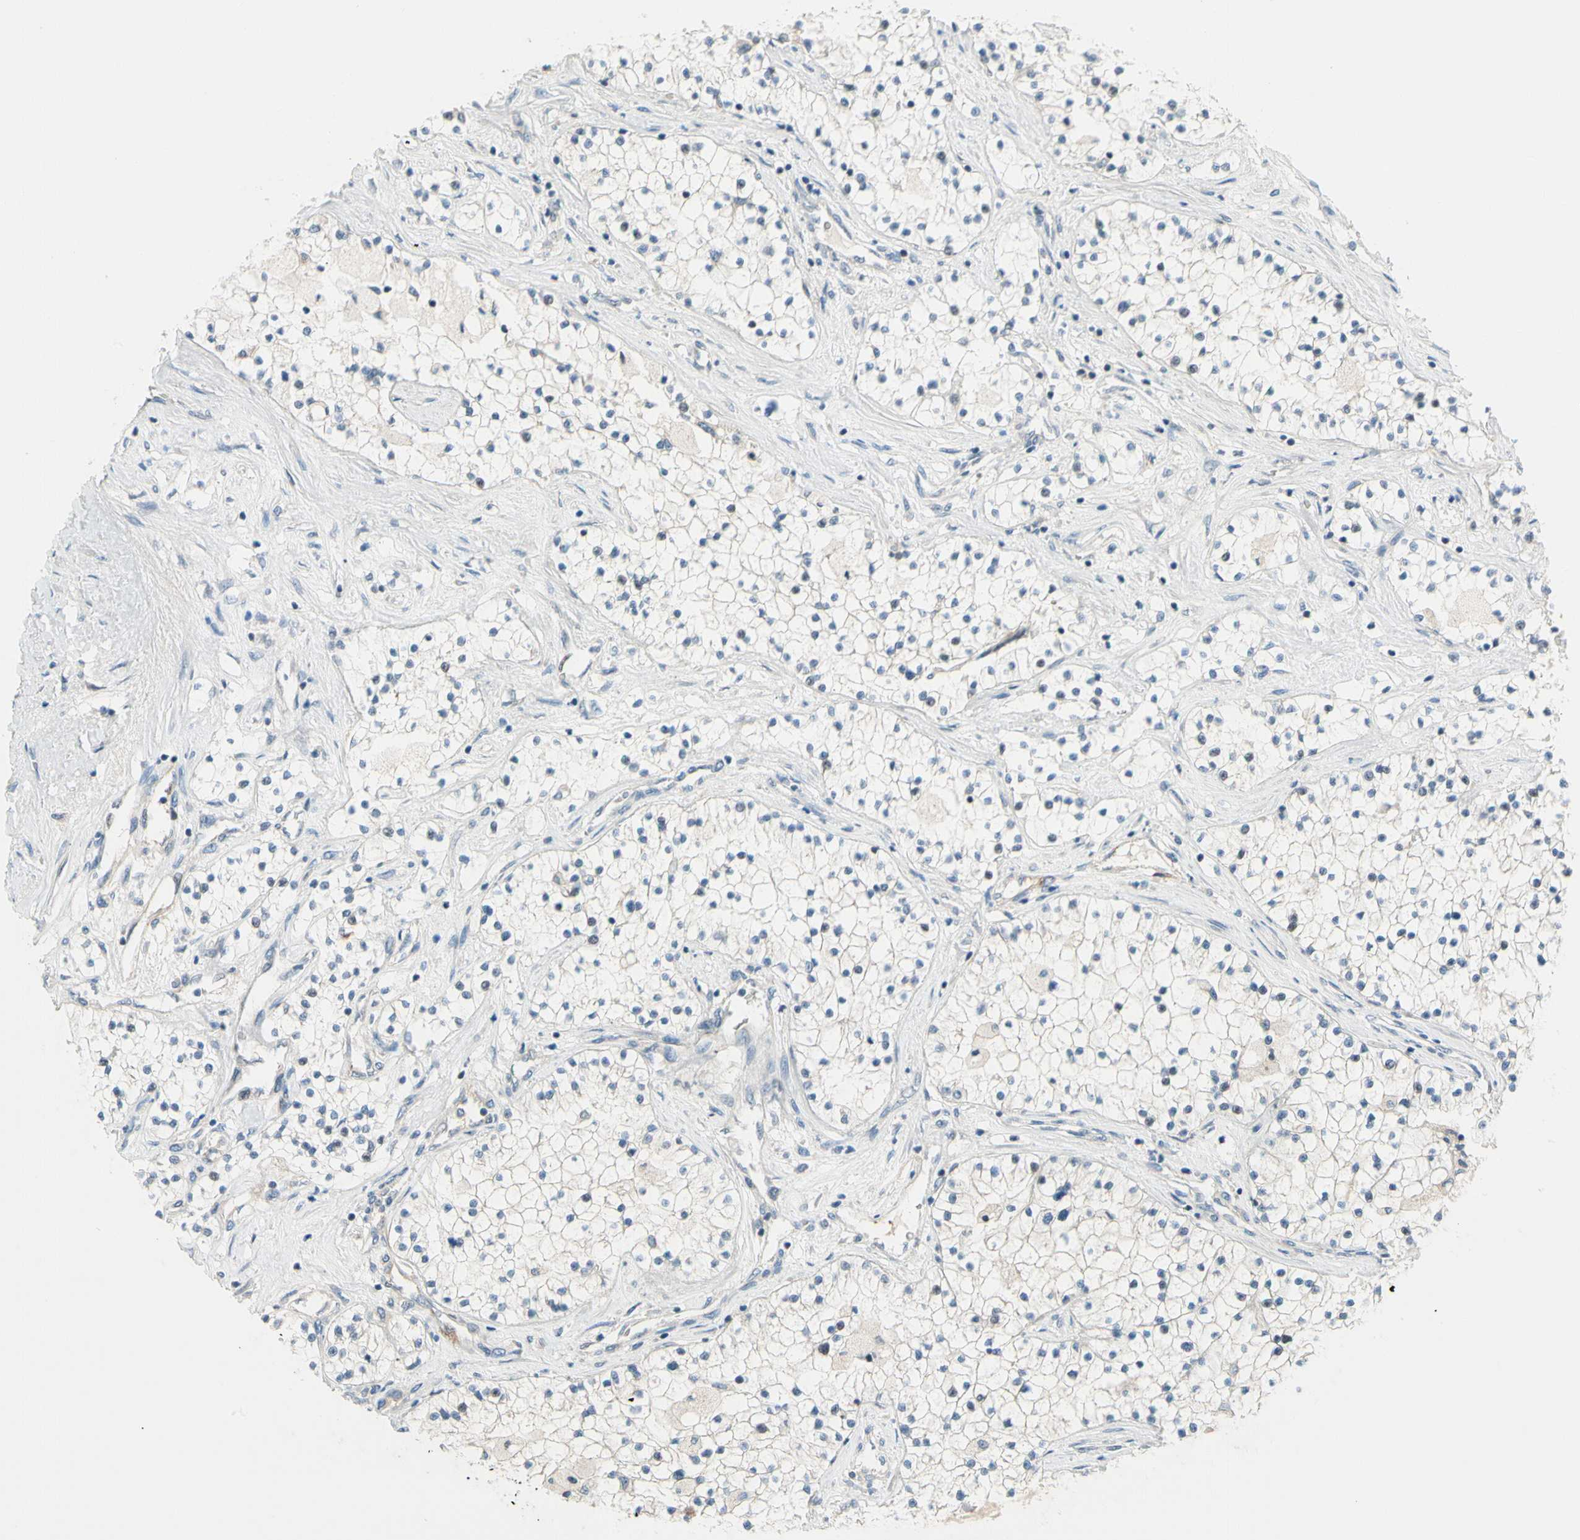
{"staining": {"intensity": "negative", "quantity": "none", "location": "none"}, "tissue": "renal cancer", "cell_type": "Tumor cells", "image_type": "cancer", "snomed": [{"axis": "morphology", "description": "Adenocarcinoma, NOS"}, {"axis": "topography", "description": "Kidney"}], "caption": "DAB (3,3'-diaminobenzidine) immunohistochemical staining of renal cancer (adenocarcinoma) demonstrates no significant expression in tumor cells.", "gene": "CFAP36", "patient": {"sex": "male", "age": 68}}